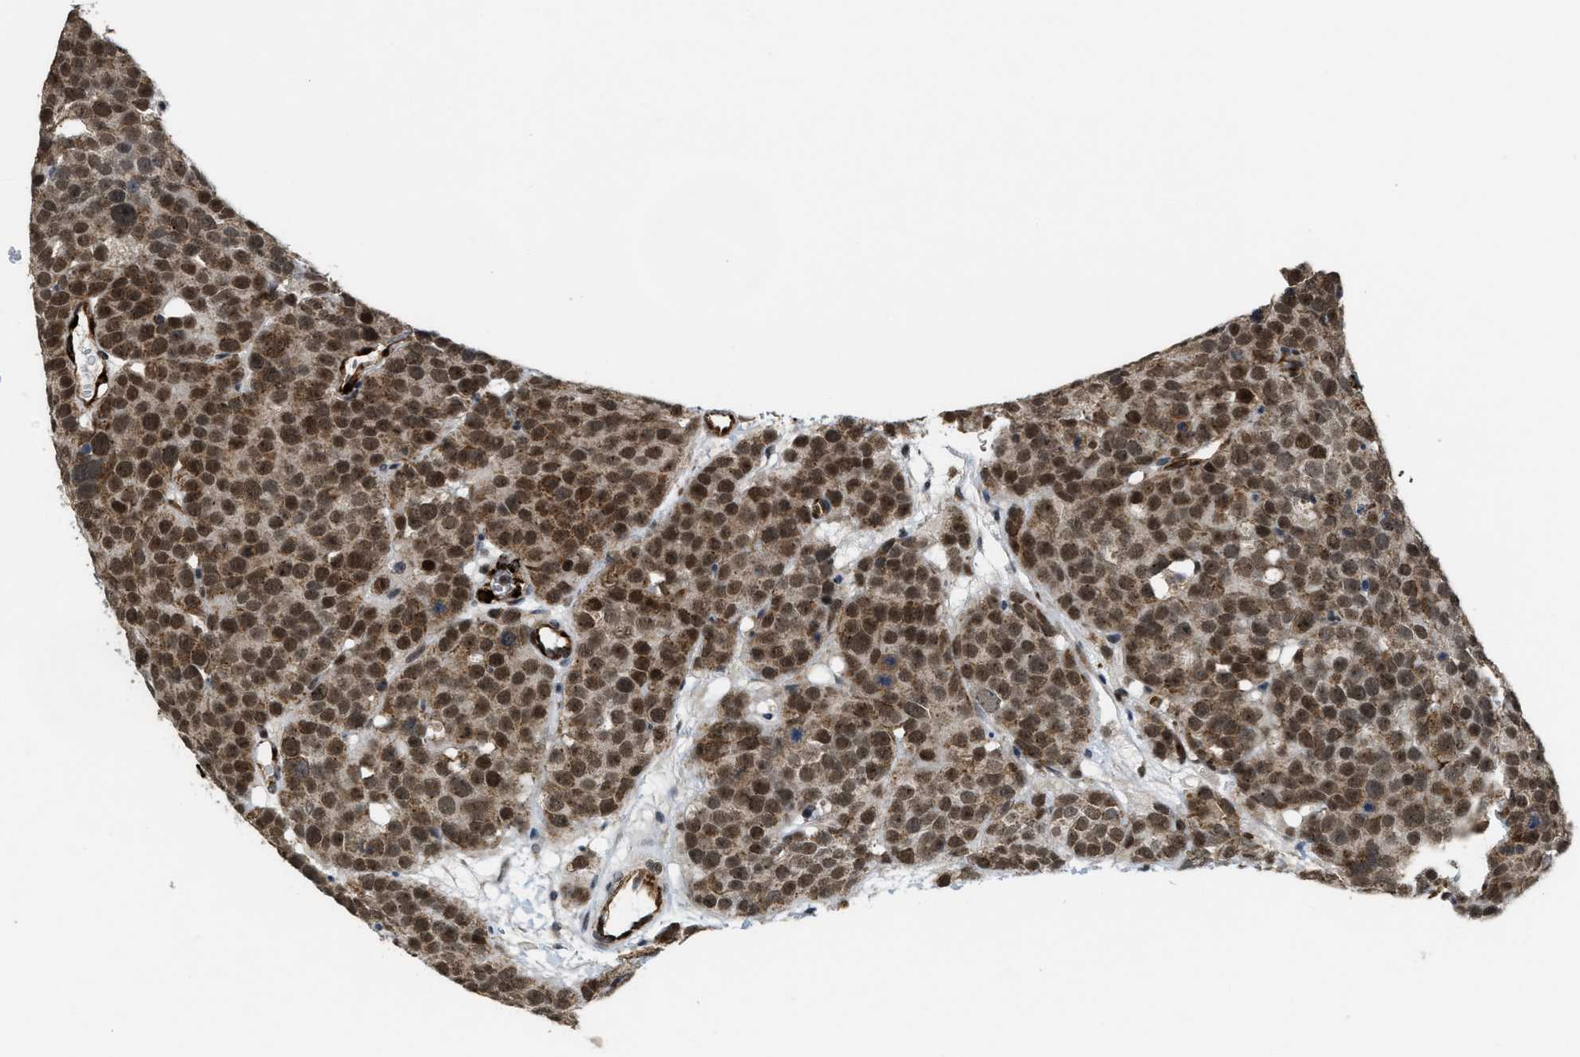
{"staining": {"intensity": "strong", "quantity": ">75%", "location": "cytoplasmic/membranous,nuclear"}, "tissue": "testis cancer", "cell_type": "Tumor cells", "image_type": "cancer", "snomed": [{"axis": "morphology", "description": "Seminoma, NOS"}, {"axis": "topography", "description": "Testis"}], "caption": "Immunohistochemistry (IHC) of testis seminoma demonstrates high levels of strong cytoplasmic/membranous and nuclear staining in about >75% of tumor cells.", "gene": "DPF2", "patient": {"sex": "male", "age": 71}}